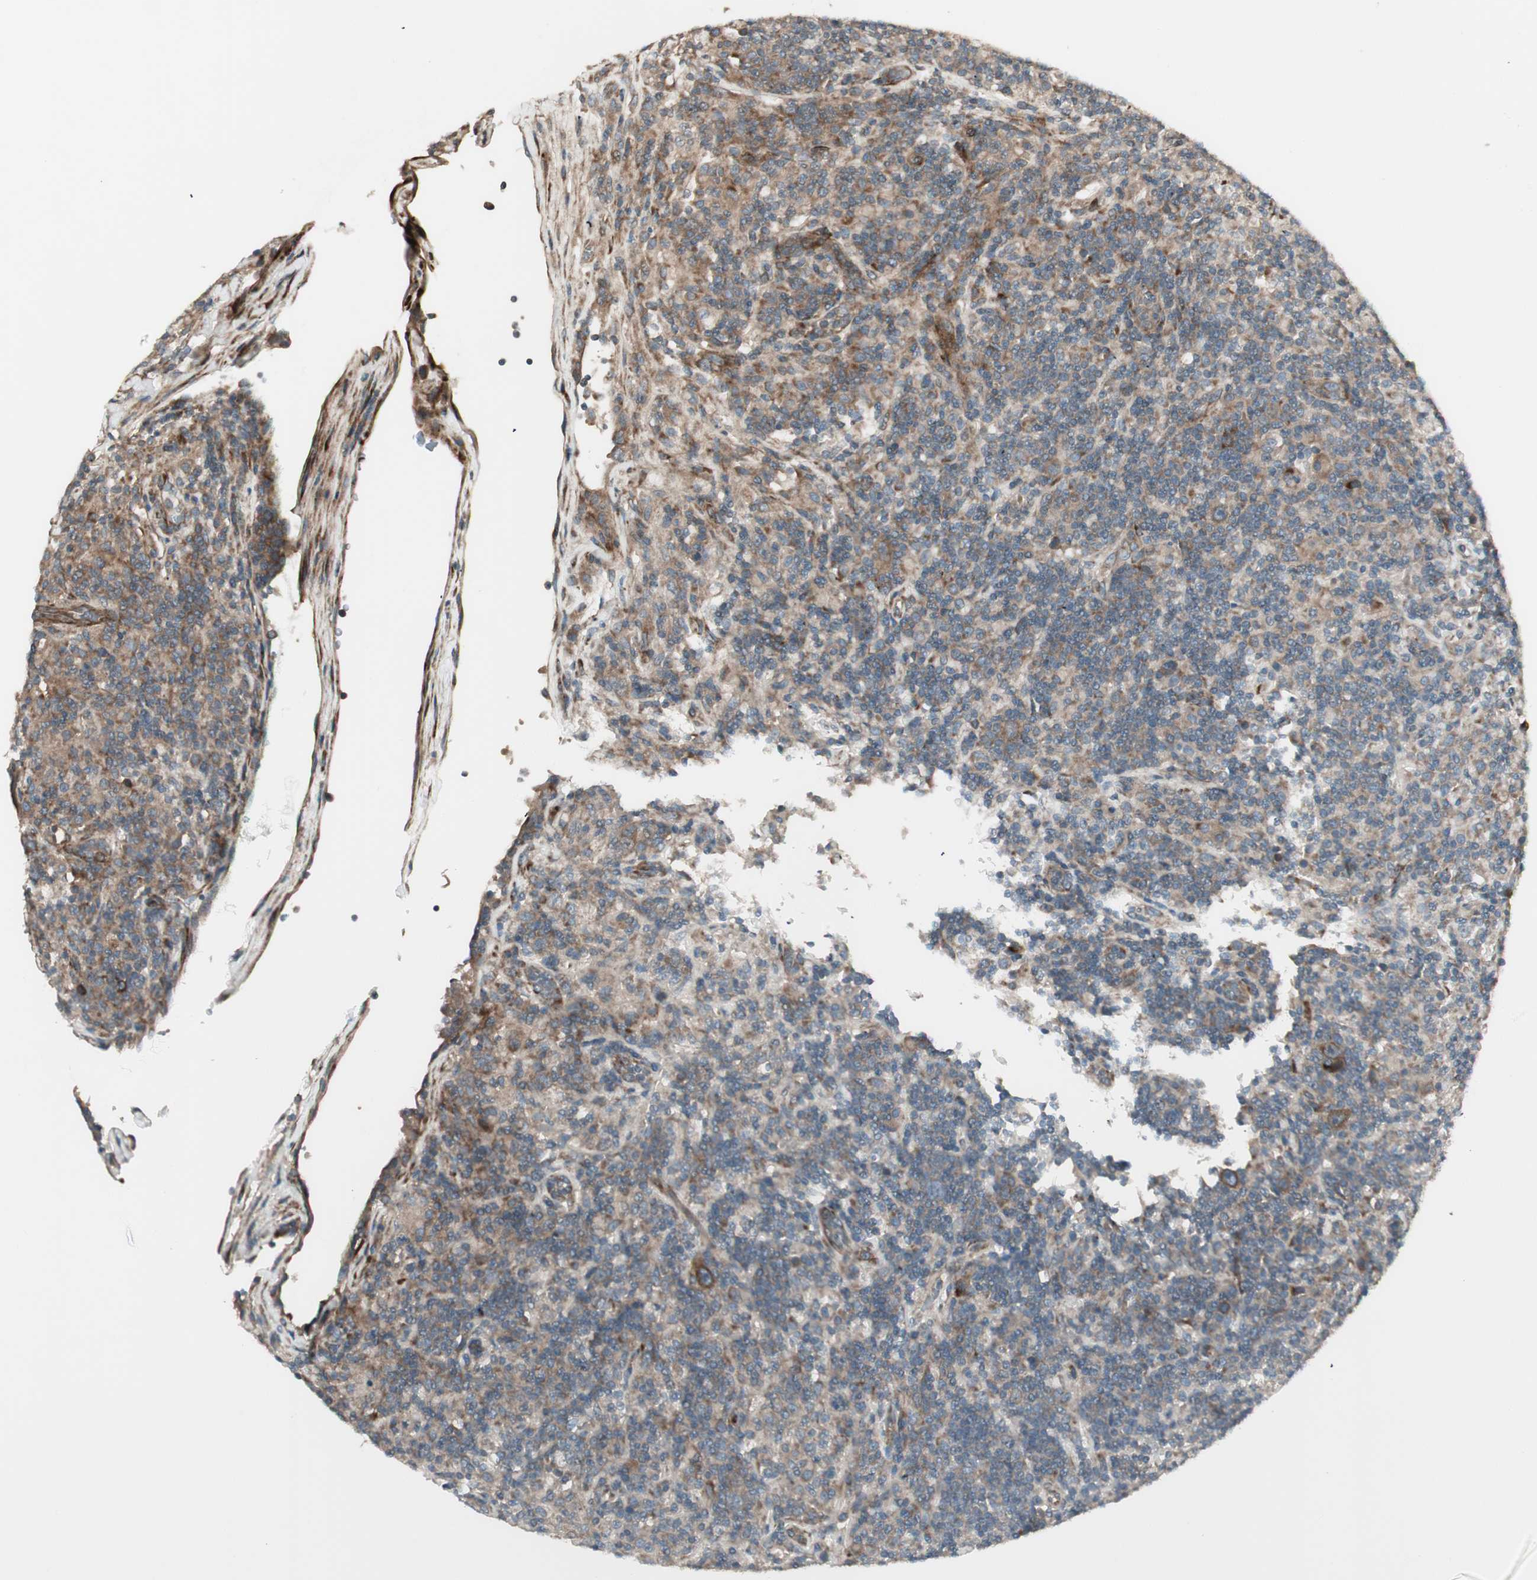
{"staining": {"intensity": "weak", "quantity": "25%-75%", "location": "cytoplasmic/membranous"}, "tissue": "lymphoma", "cell_type": "Tumor cells", "image_type": "cancer", "snomed": [{"axis": "morphology", "description": "Hodgkin's disease, NOS"}, {"axis": "topography", "description": "Lymph node"}], "caption": "There is low levels of weak cytoplasmic/membranous positivity in tumor cells of Hodgkin's disease, as demonstrated by immunohistochemical staining (brown color).", "gene": "PPP2R5E", "patient": {"sex": "male", "age": 70}}